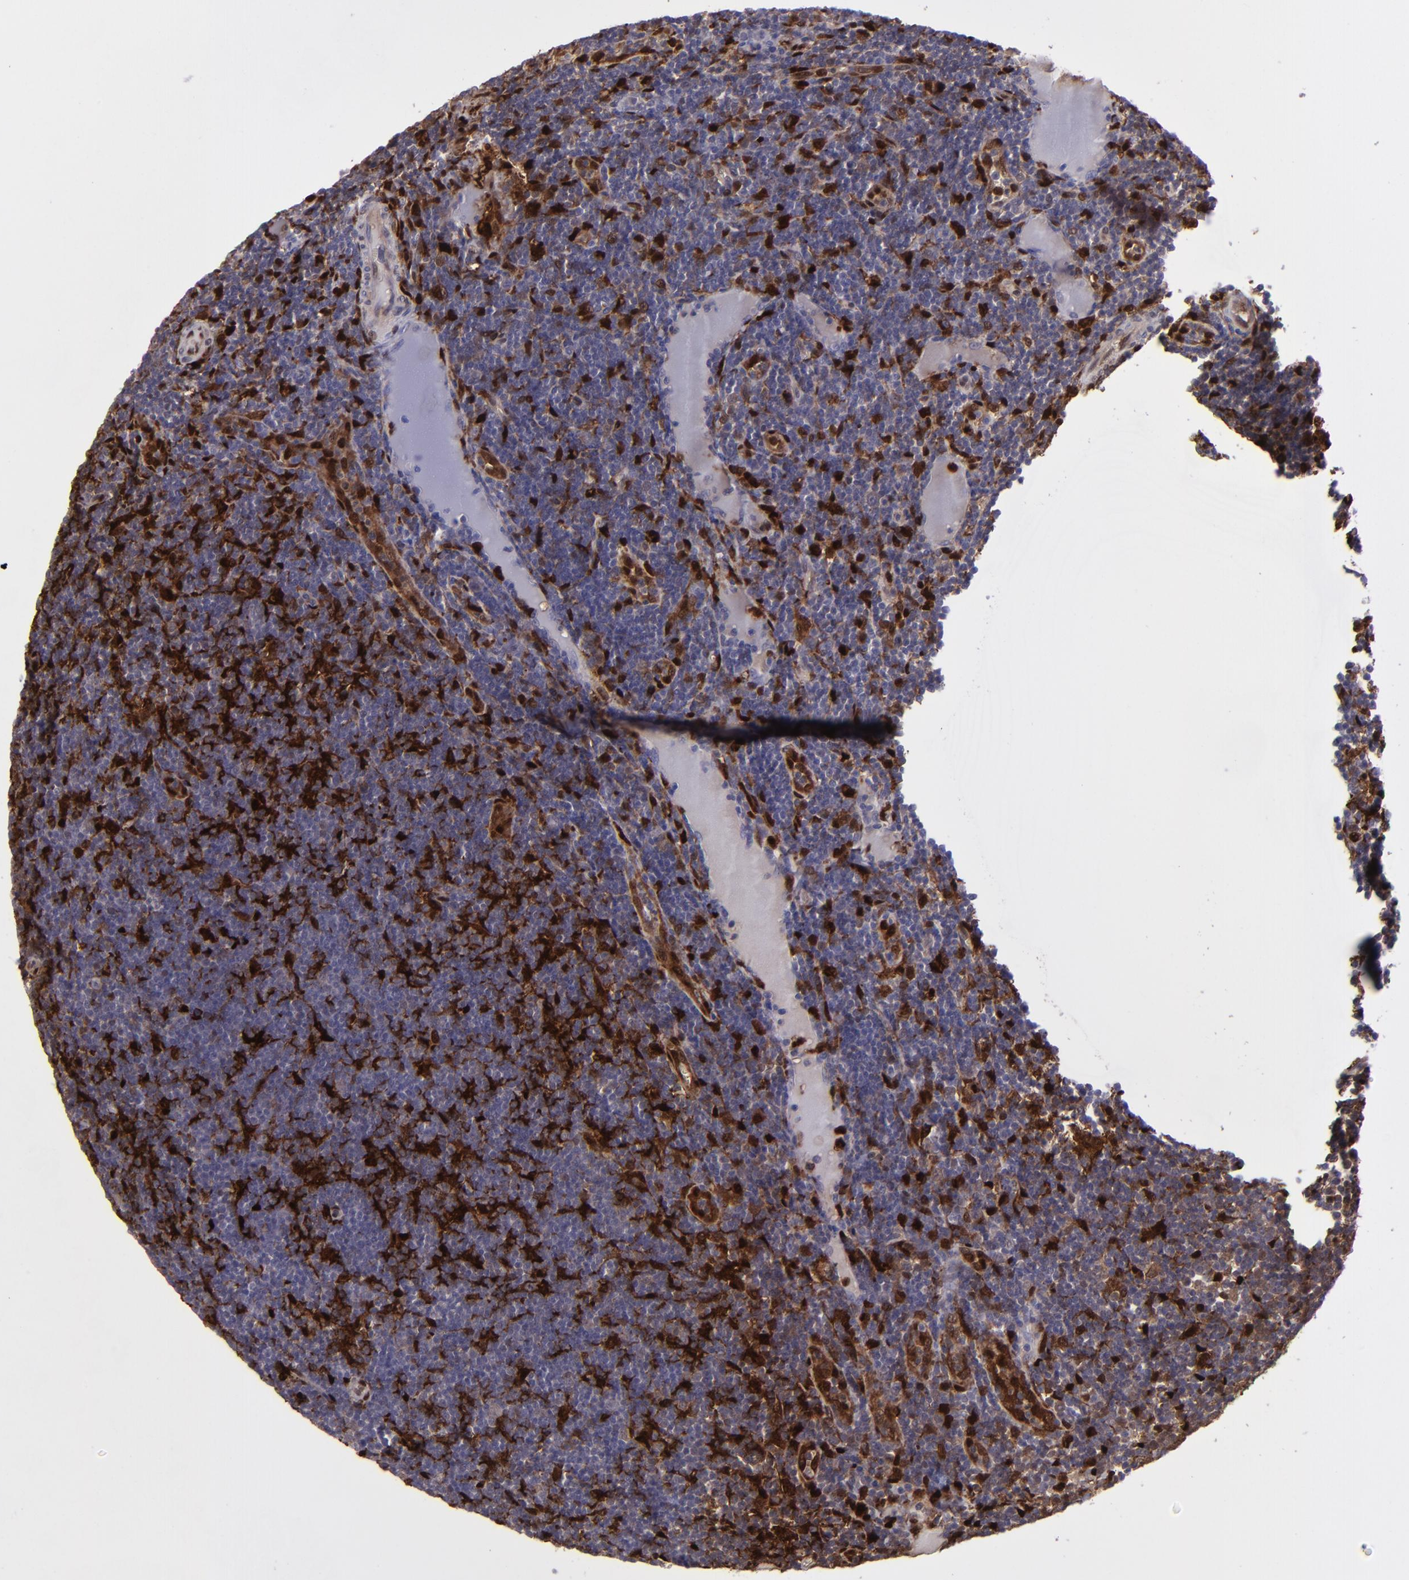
{"staining": {"intensity": "strong", "quantity": ">75%", "location": "cytoplasmic/membranous,nuclear"}, "tissue": "lymph node", "cell_type": "Non-germinal center cells", "image_type": "normal", "snomed": [{"axis": "morphology", "description": "Normal tissue, NOS"}, {"axis": "morphology", "description": "Inflammation, NOS"}, {"axis": "topography", "description": "Lymph node"}, {"axis": "topography", "description": "Salivary gland"}], "caption": "Immunohistochemical staining of normal human lymph node displays strong cytoplasmic/membranous,nuclear protein positivity in approximately >75% of non-germinal center cells. The protein of interest is shown in brown color, while the nuclei are stained blue.", "gene": "TYMP", "patient": {"sex": "male", "age": 3}}